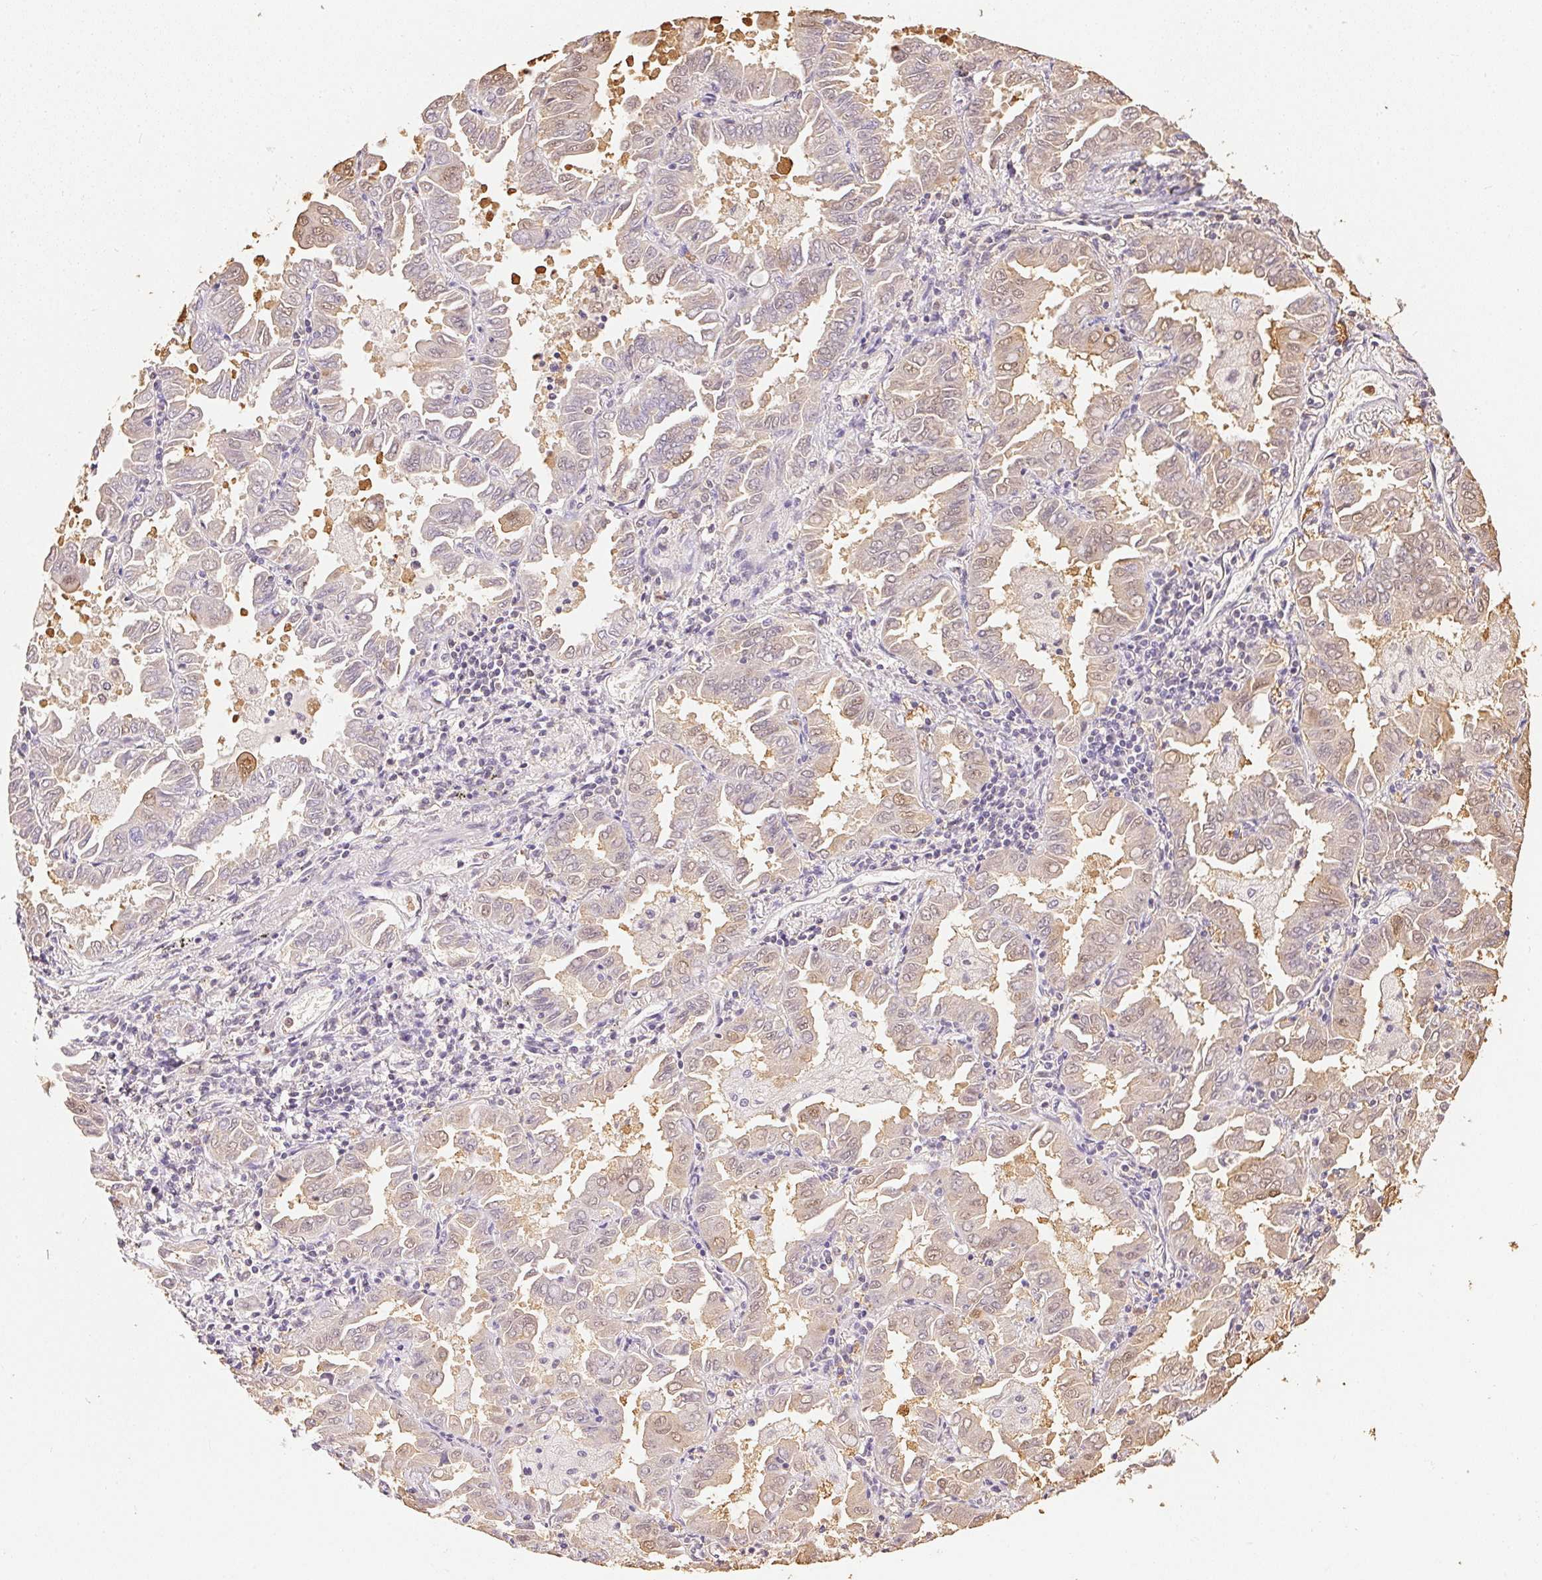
{"staining": {"intensity": "weak", "quantity": "<25%", "location": "cytoplasmic/membranous,nuclear"}, "tissue": "lung cancer", "cell_type": "Tumor cells", "image_type": "cancer", "snomed": [{"axis": "morphology", "description": "Adenocarcinoma, NOS"}, {"axis": "topography", "description": "Lung"}], "caption": "This photomicrograph is of lung cancer (adenocarcinoma) stained with immunohistochemistry to label a protein in brown with the nuclei are counter-stained blue. There is no expression in tumor cells.", "gene": "S100A3", "patient": {"sex": "male", "age": 64}}